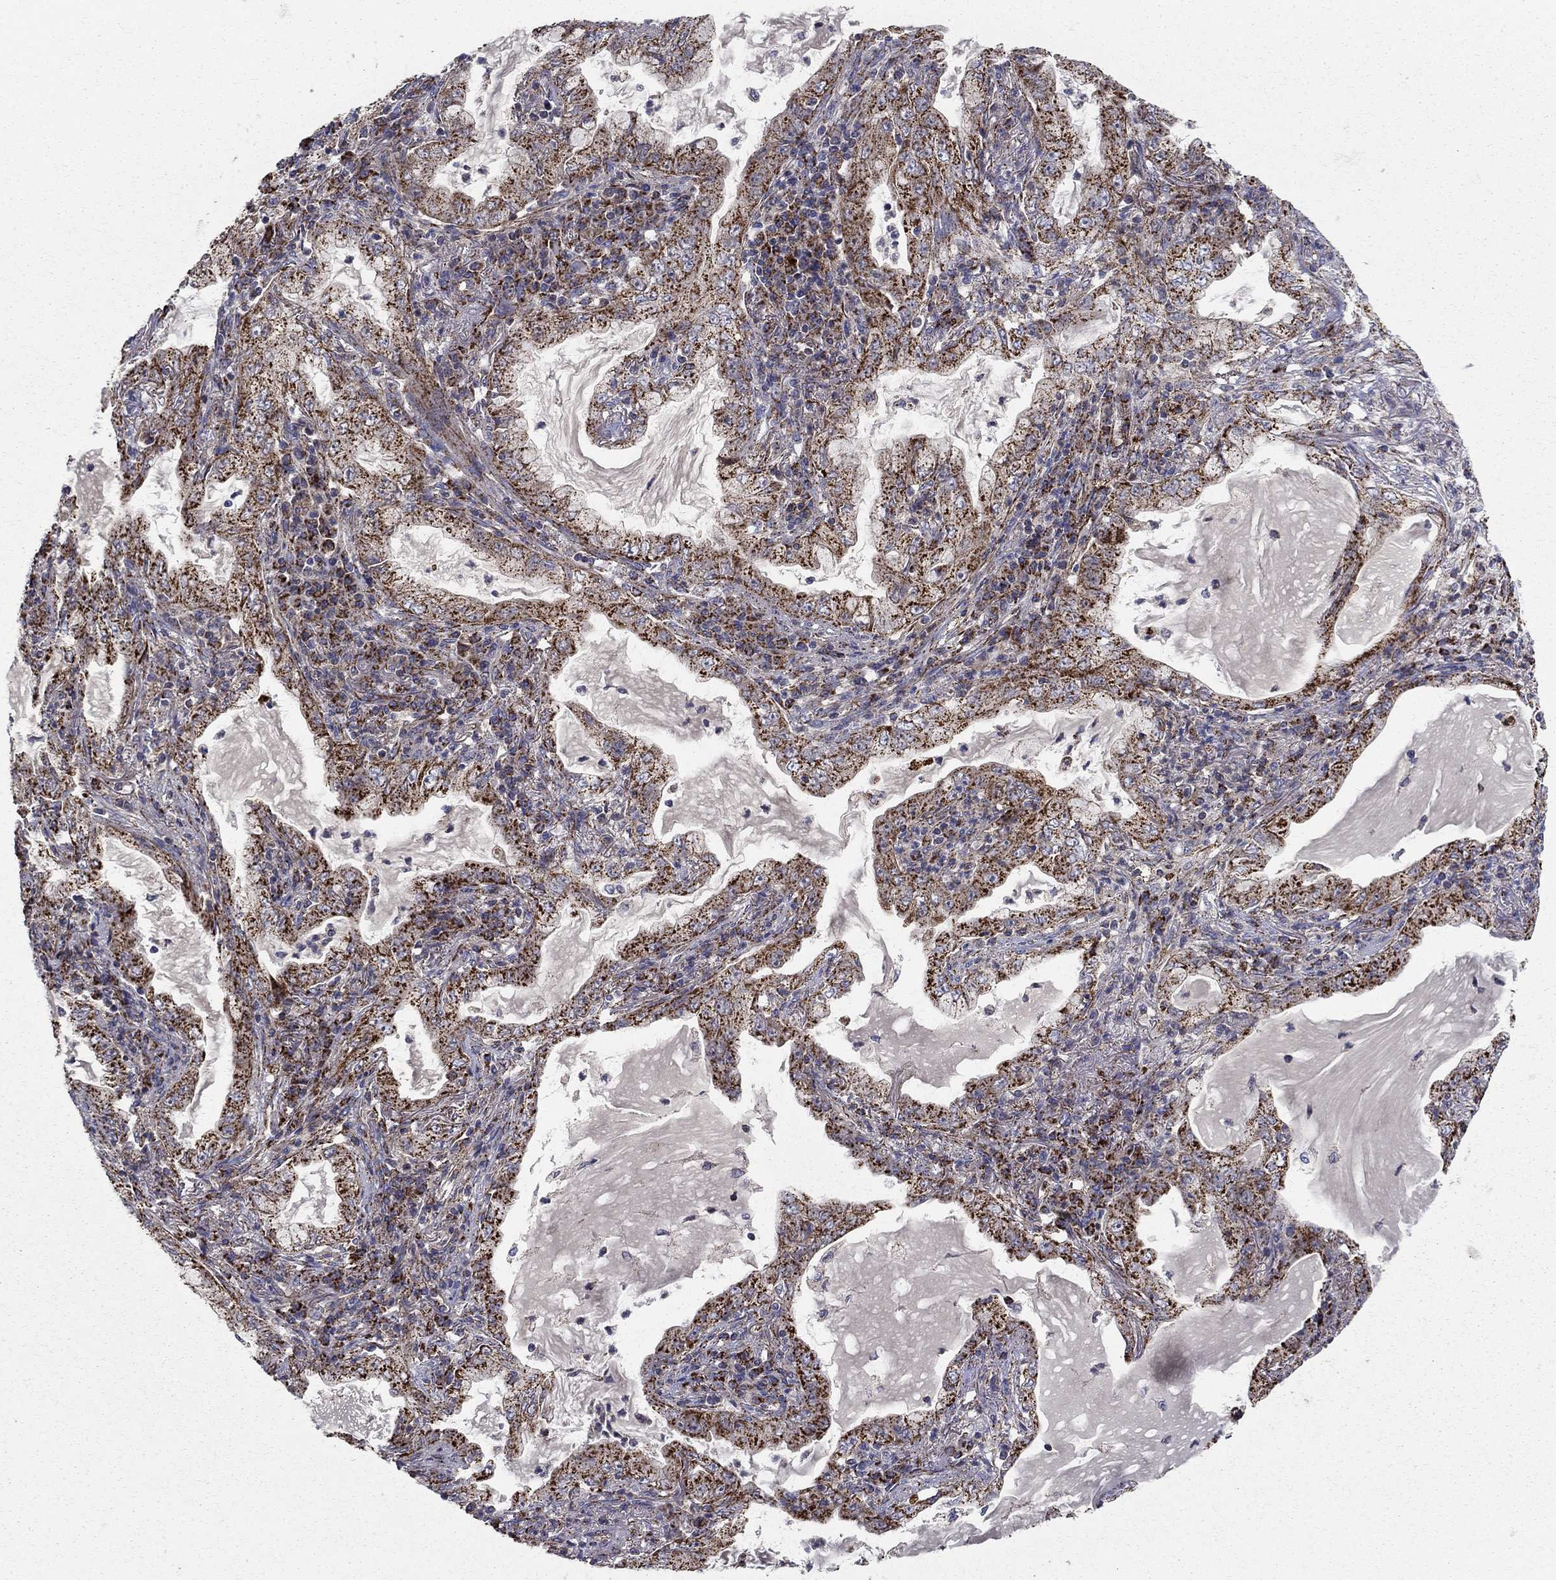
{"staining": {"intensity": "strong", "quantity": ">75%", "location": "cytoplasmic/membranous"}, "tissue": "lung cancer", "cell_type": "Tumor cells", "image_type": "cancer", "snomed": [{"axis": "morphology", "description": "Adenocarcinoma, NOS"}, {"axis": "topography", "description": "Lung"}], "caption": "Immunohistochemical staining of lung cancer (adenocarcinoma) displays high levels of strong cytoplasmic/membranous staining in about >75% of tumor cells.", "gene": "GCSH", "patient": {"sex": "female", "age": 73}}